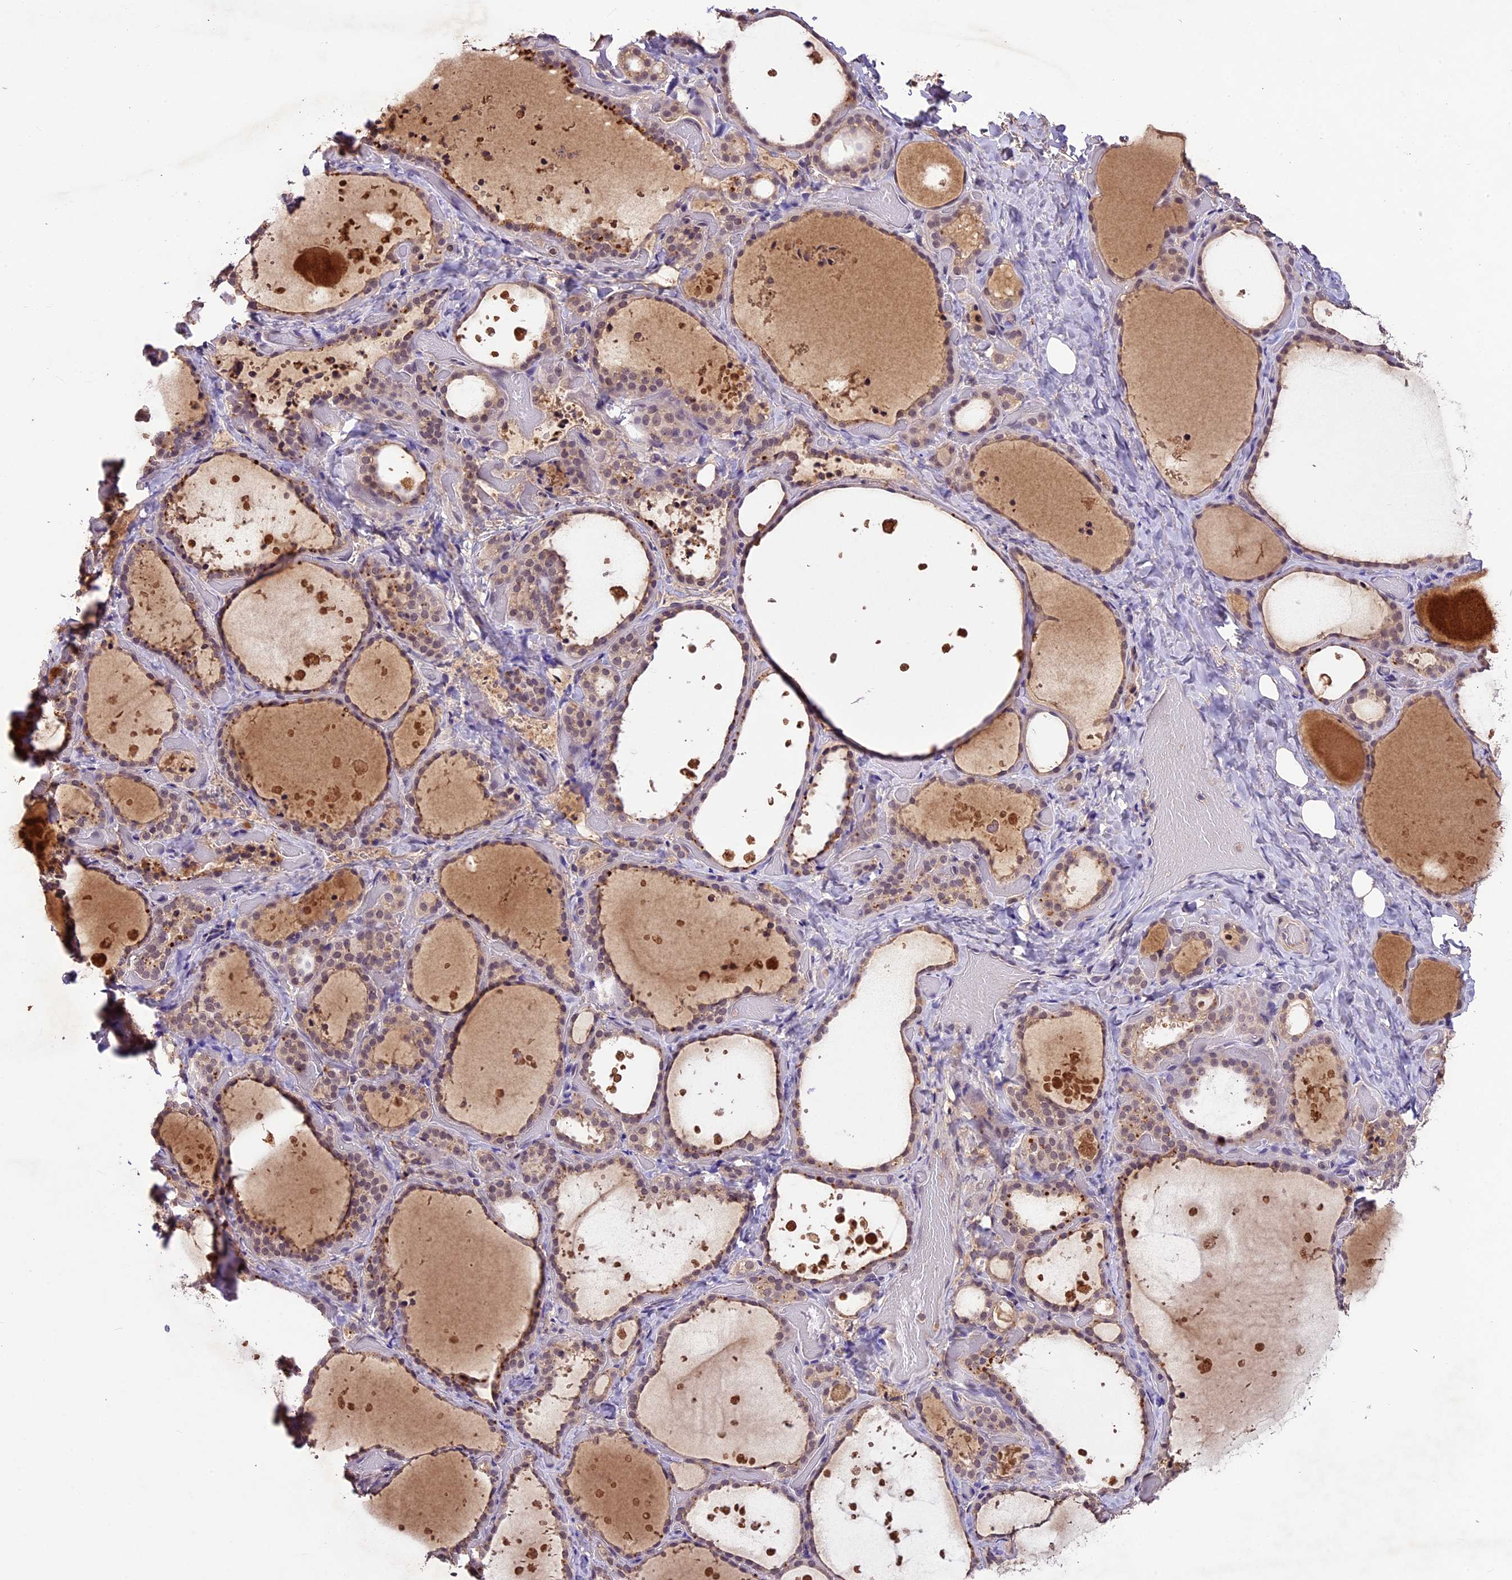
{"staining": {"intensity": "weak", "quantity": "25%-75%", "location": "cytoplasmic/membranous,nuclear"}, "tissue": "thyroid gland", "cell_type": "Glandular cells", "image_type": "normal", "snomed": [{"axis": "morphology", "description": "Normal tissue, NOS"}, {"axis": "topography", "description": "Thyroid gland"}], "caption": "Immunohistochemical staining of unremarkable human thyroid gland demonstrates weak cytoplasmic/membranous,nuclear protein expression in approximately 25%-75% of glandular cells.", "gene": "ATP10A", "patient": {"sex": "female", "age": 44}}